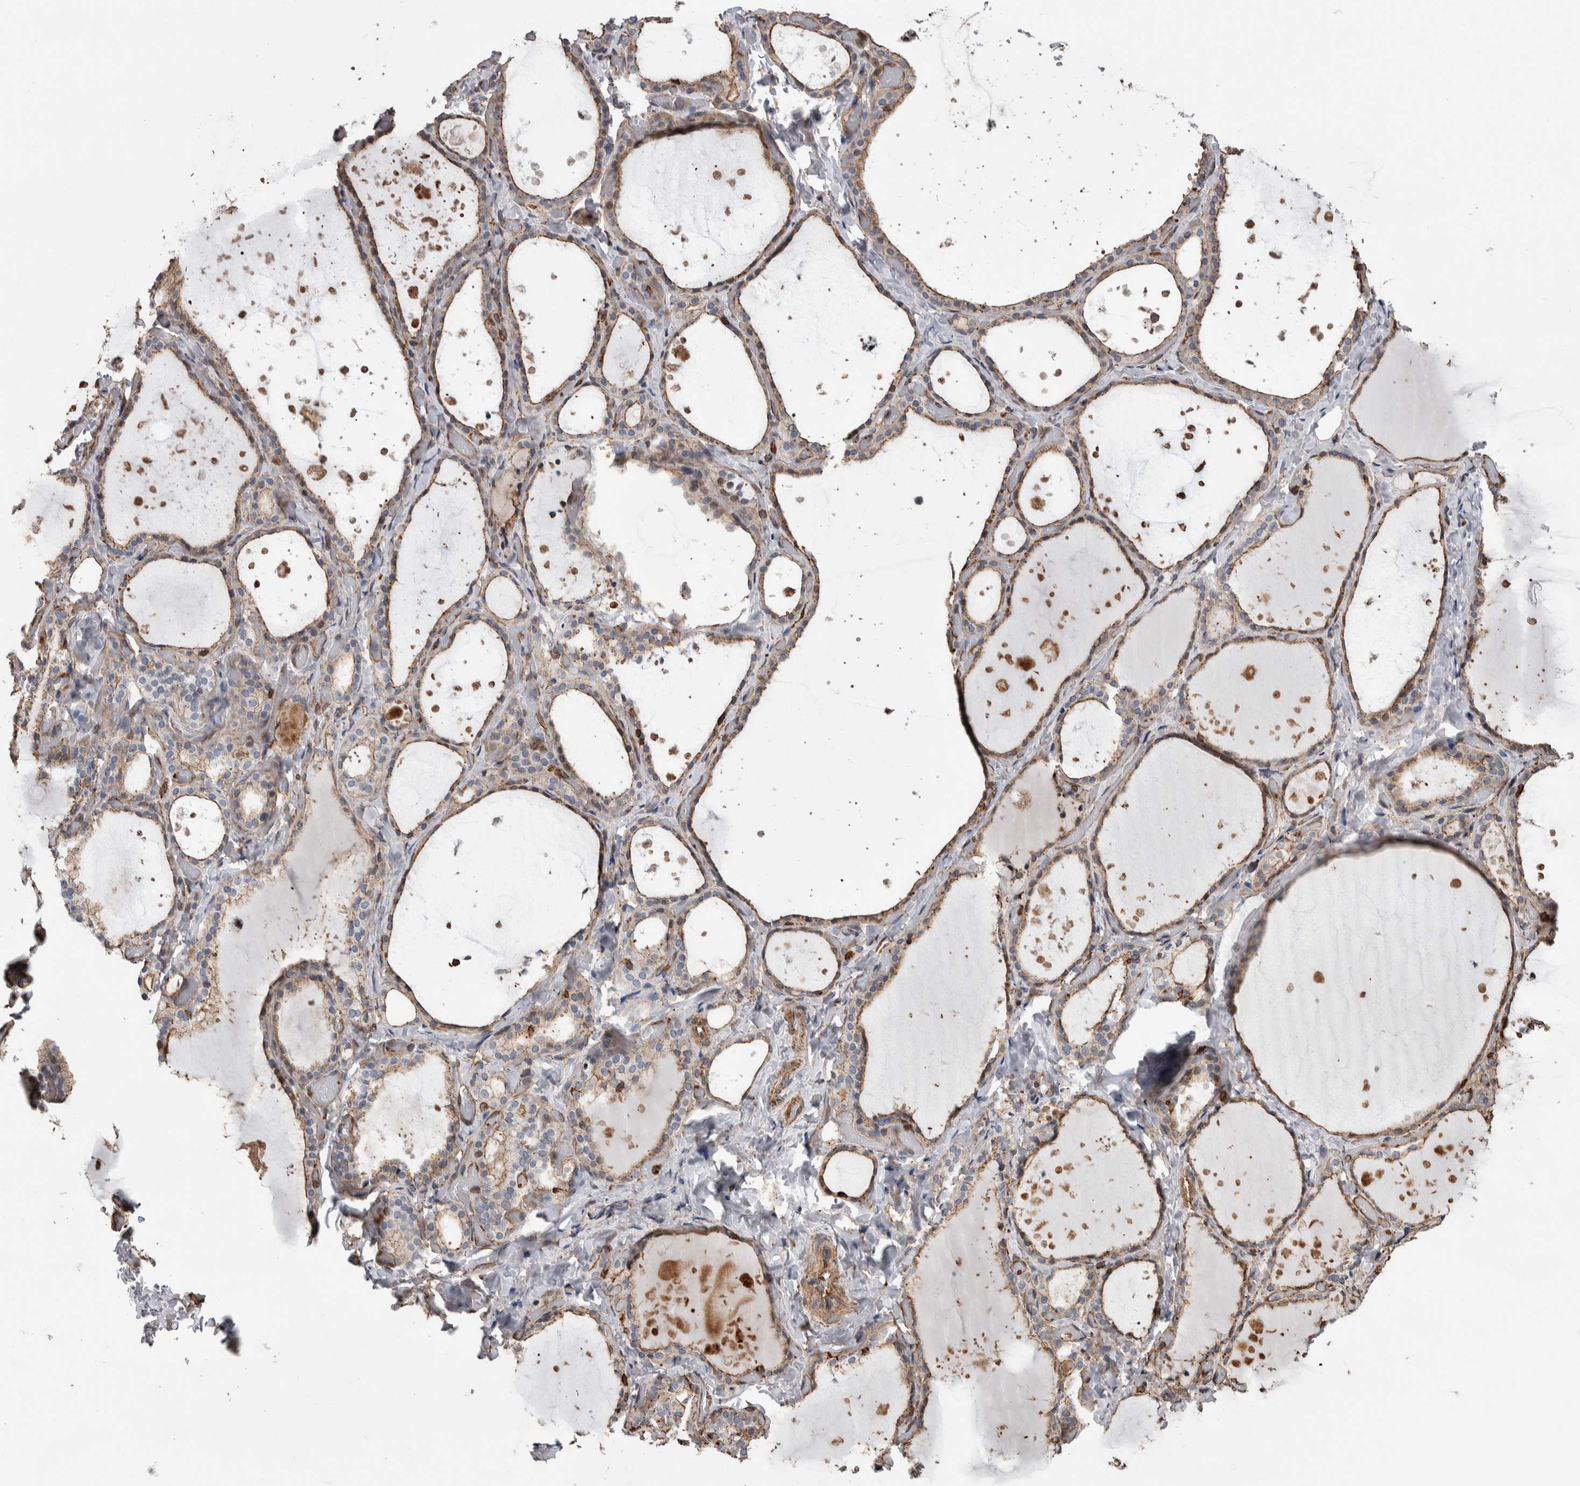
{"staining": {"intensity": "moderate", "quantity": "25%-75%", "location": "cytoplasmic/membranous"}, "tissue": "thyroid gland", "cell_type": "Glandular cells", "image_type": "normal", "snomed": [{"axis": "morphology", "description": "Normal tissue, NOS"}, {"axis": "topography", "description": "Thyroid gland"}], "caption": "Moderate cytoplasmic/membranous protein expression is appreciated in approximately 25%-75% of glandular cells in thyroid gland.", "gene": "ENPP2", "patient": {"sex": "female", "age": 44}}